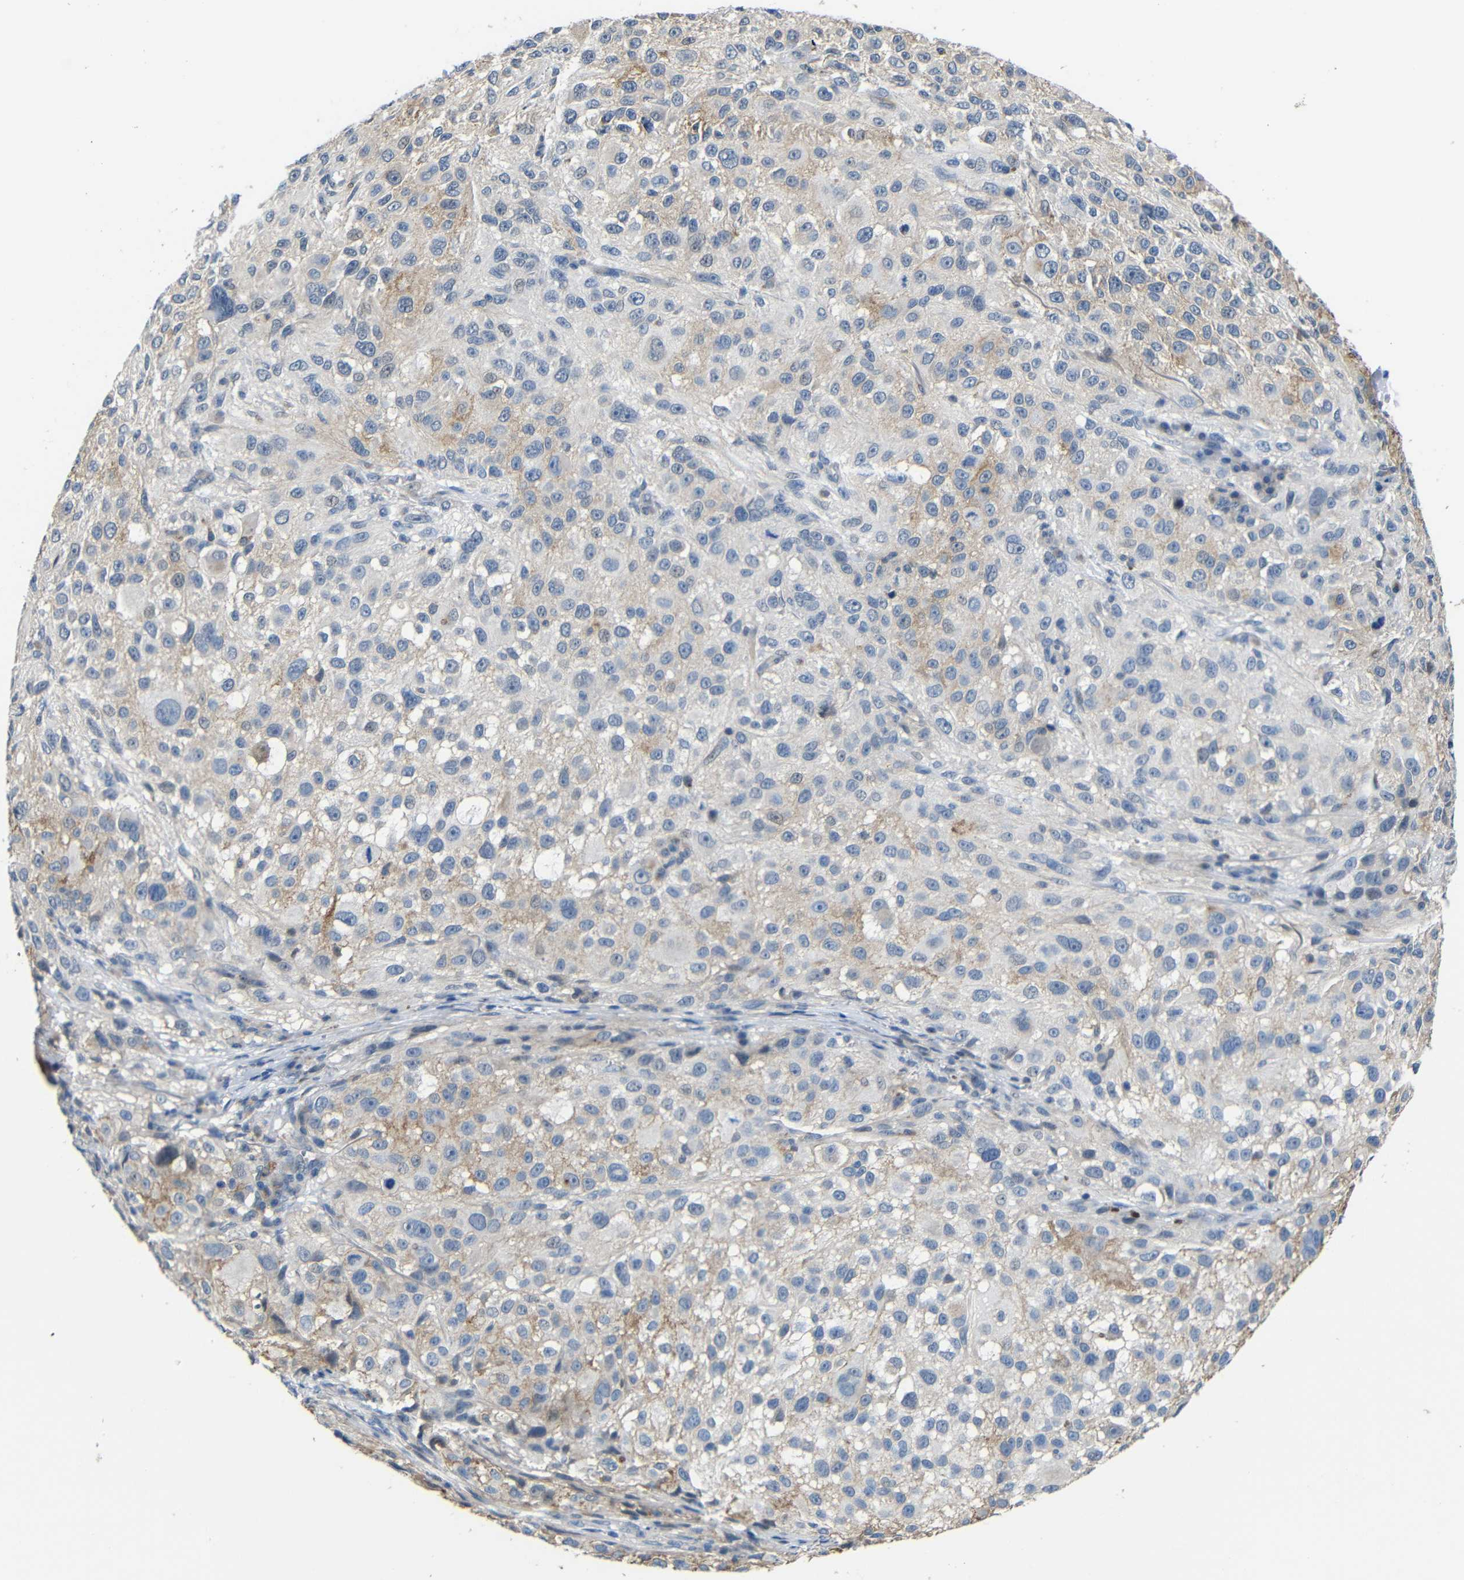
{"staining": {"intensity": "weak", "quantity": "25%-75%", "location": "cytoplasmic/membranous"}, "tissue": "melanoma", "cell_type": "Tumor cells", "image_type": "cancer", "snomed": [{"axis": "morphology", "description": "Necrosis, NOS"}, {"axis": "morphology", "description": "Malignant melanoma, NOS"}, {"axis": "topography", "description": "Skin"}], "caption": "Melanoma tissue shows weak cytoplasmic/membranous positivity in about 25%-75% of tumor cells, visualized by immunohistochemistry.", "gene": "ZNF90", "patient": {"sex": "female", "age": 87}}